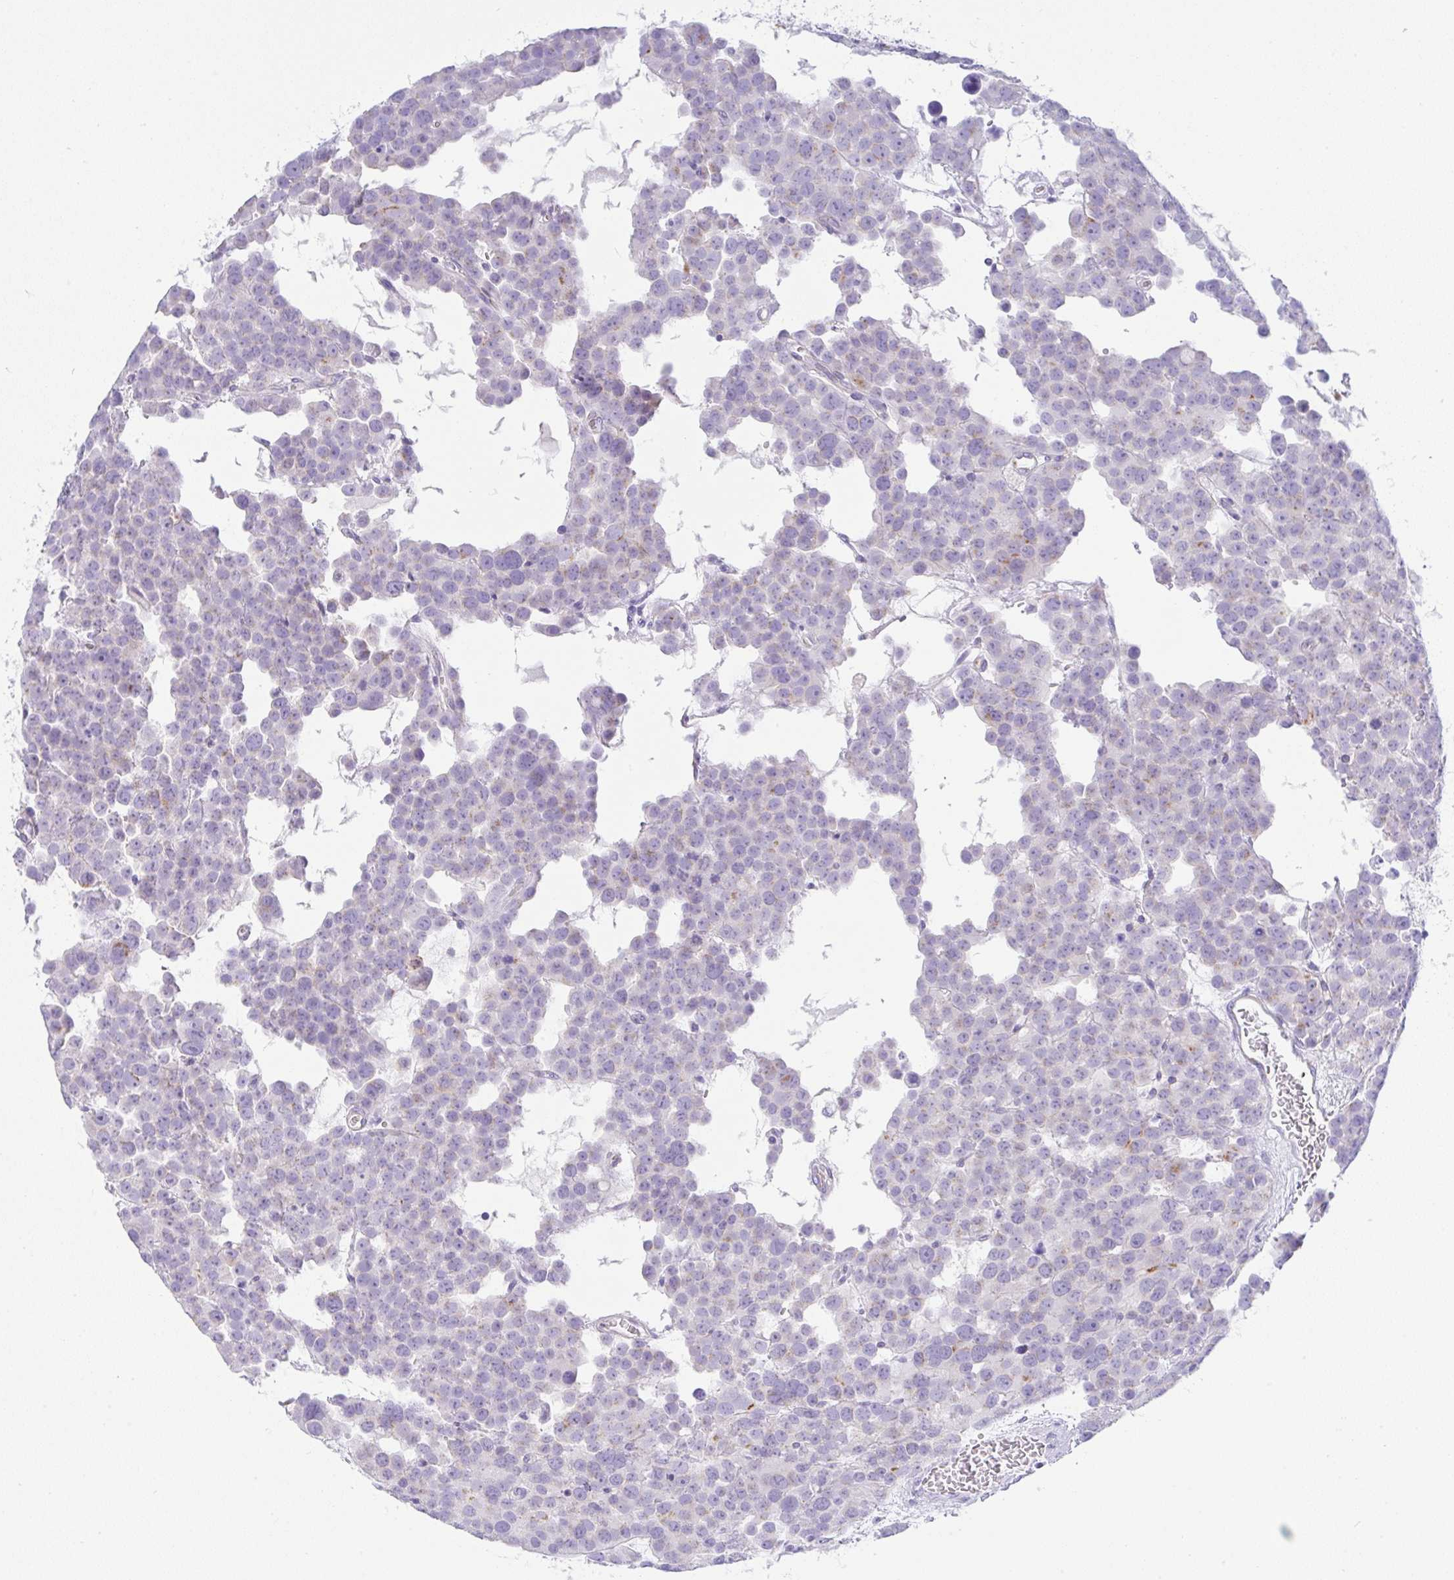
{"staining": {"intensity": "weak", "quantity": "<25%", "location": "cytoplasmic/membranous"}, "tissue": "testis cancer", "cell_type": "Tumor cells", "image_type": "cancer", "snomed": [{"axis": "morphology", "description": "Seminoma, NOS"}, {"axis": "topography", "description": "Testis"}], "caption": "Immunohistochemistry (IHC) photomicrograph of neoplastic tissue: human testis seminoma stained with DAB (3,3'-diaminobenzidine) shows no significant protein expression in tumor cells.", "gene": "FAM177A1", "patient": {"sex": "male", "age": 71}}